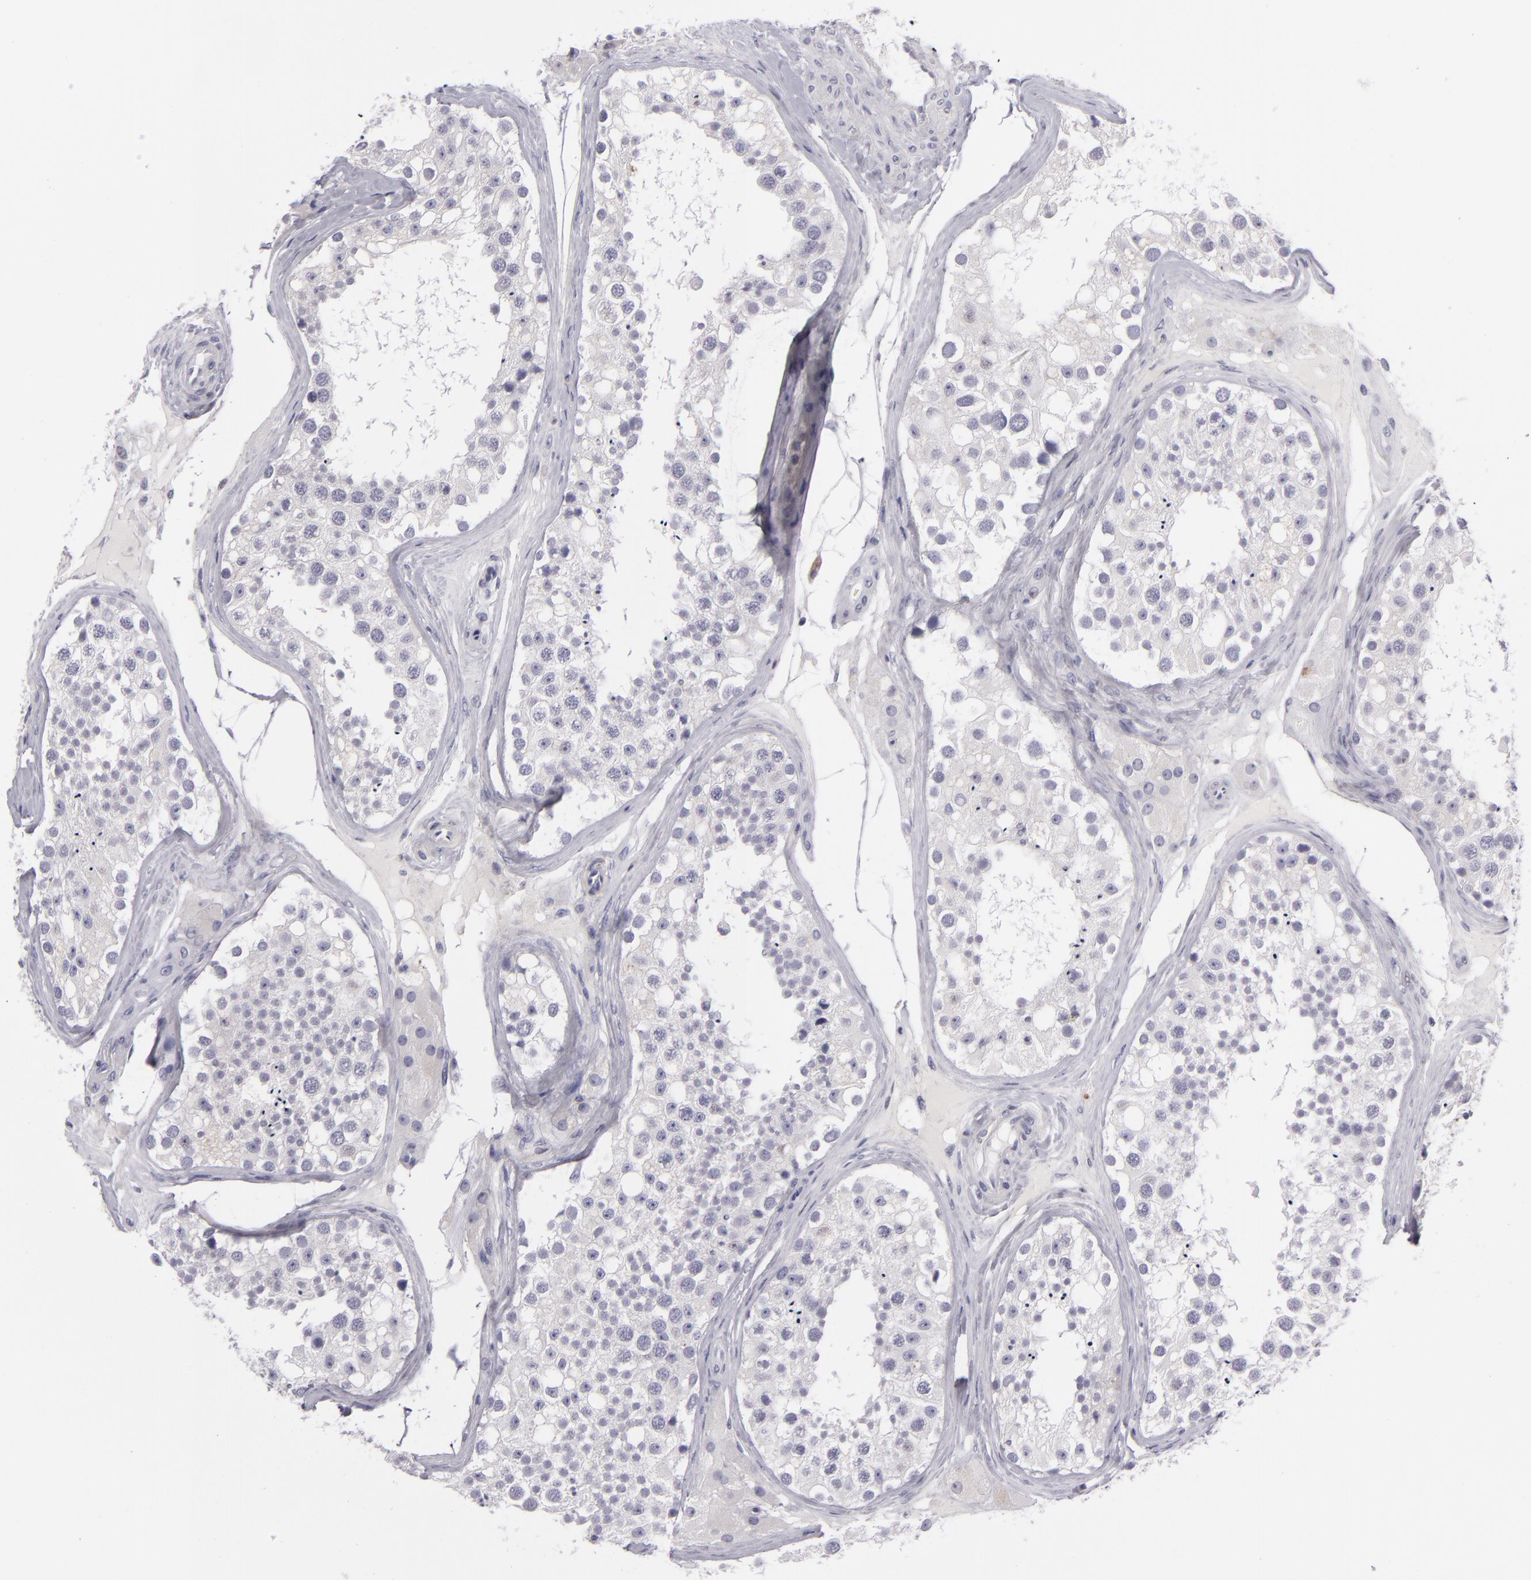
{"staining": {"intensity": "negative", "quantity": "none", "location": "none"}, "tissue": "testis", "cell_type": "Cells in seminiferous ducts", "image_type": "normal", "snomed": [{"axis": "morphology", "description": "Normal tissue, NOS"}, {"axis": "topography", "description": "Testis"}], "caption": "This is an immunohistochemistry (IHC) histopathology image of normal human testis. There is no positivity in cells in seminiferous ducts.", "gene": "TNNC1", "patient": {"sex": "male", "age": 68}}